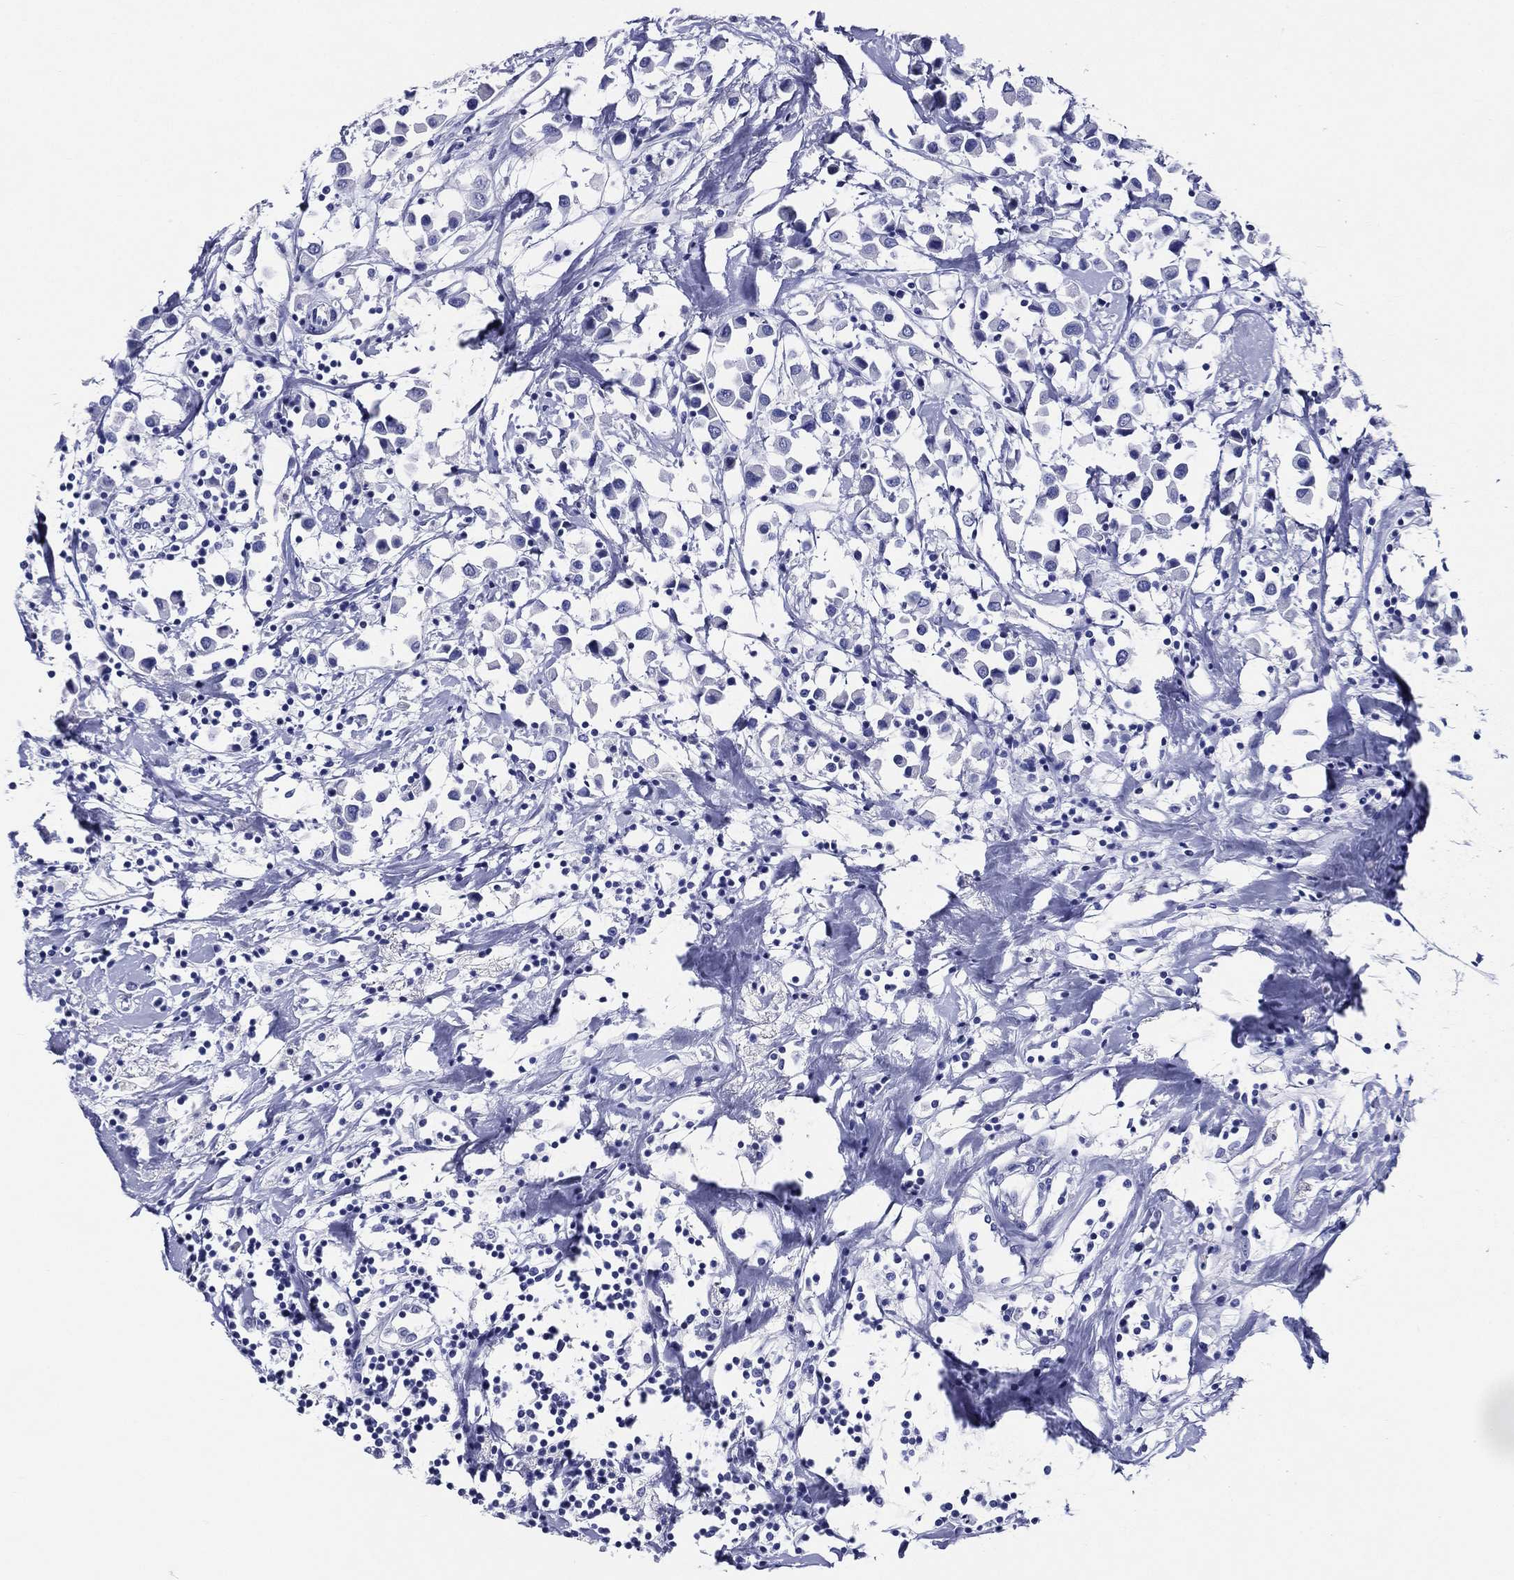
{"staining": {"intensity": "negative", "quantity": "none", "location": "none"}, "tissue": "breast cancer", "cell_type": "Tumor cells", "image_type": "cancer", "snomed": [{"axis": "morphology", "description": "Duct carcinoma"}, {"axis": "topography", "description": "Breast"}], "caption": "Tumor cells show no significant expression in breast cancer. (Immunohistochemistry, brightfield microscopy, high magnification).", "gene": "ACE2", "patient": {"sex": "female", "age": 61}}